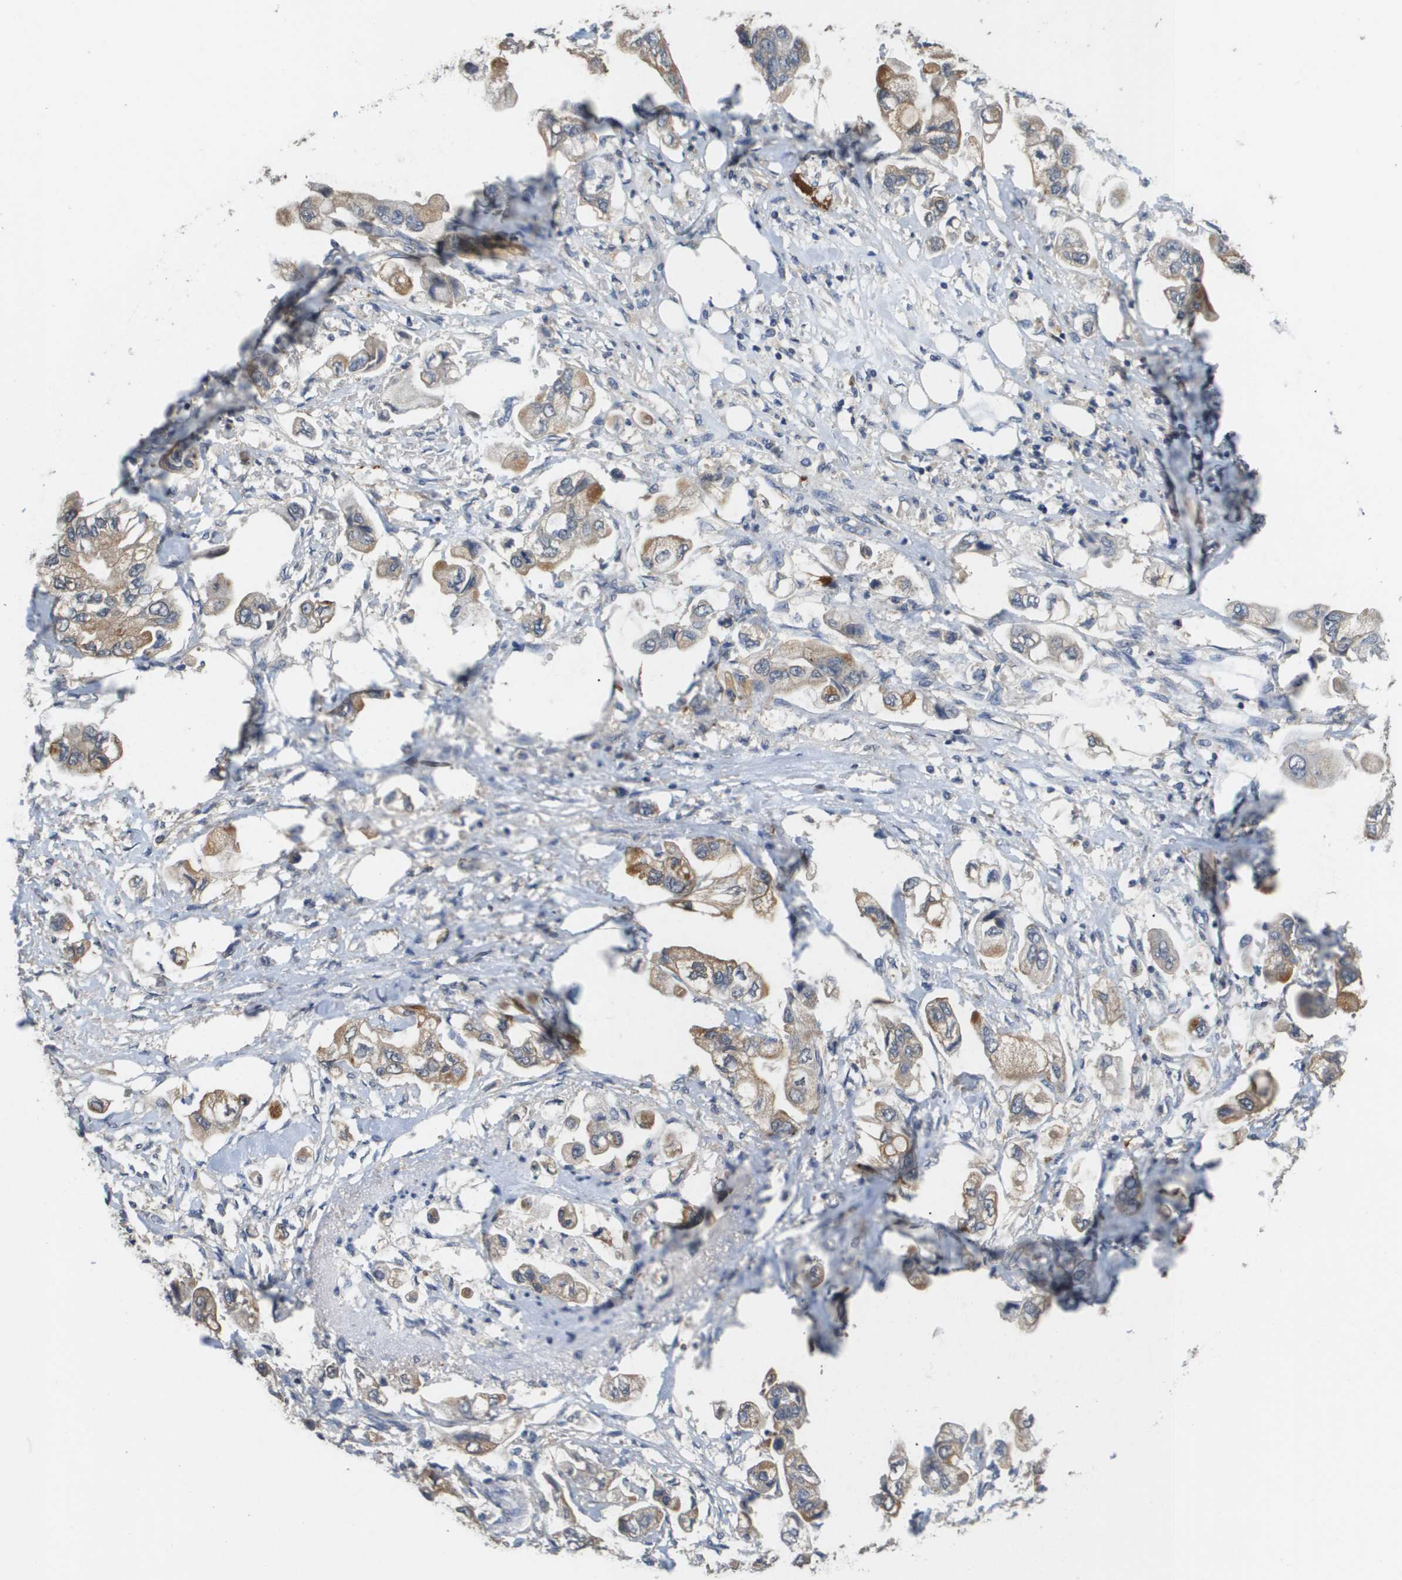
{"staining": {"intensity": "moderate", "quantity": ">75%", "location": "cytoplasmic/membranous"}, "tissue": "stomach cancer", "cell_type": "Tumor cells", "image_type": "cancer", "snomed": [{"axis": "morphology", "description": "Adenocarcinoma, NOS"}, {"axis": "topography", "description": "Stomach"}], "caption": "Immunohistochemical staining of human stomach cancer (adenocarcinoma) reveals medium levels of moderate cytoplasmic/membranous positivity in approximately >75% of tumor cells.", "gene": "RAB27B", "patient": {"sex": "male", "age": 62}}